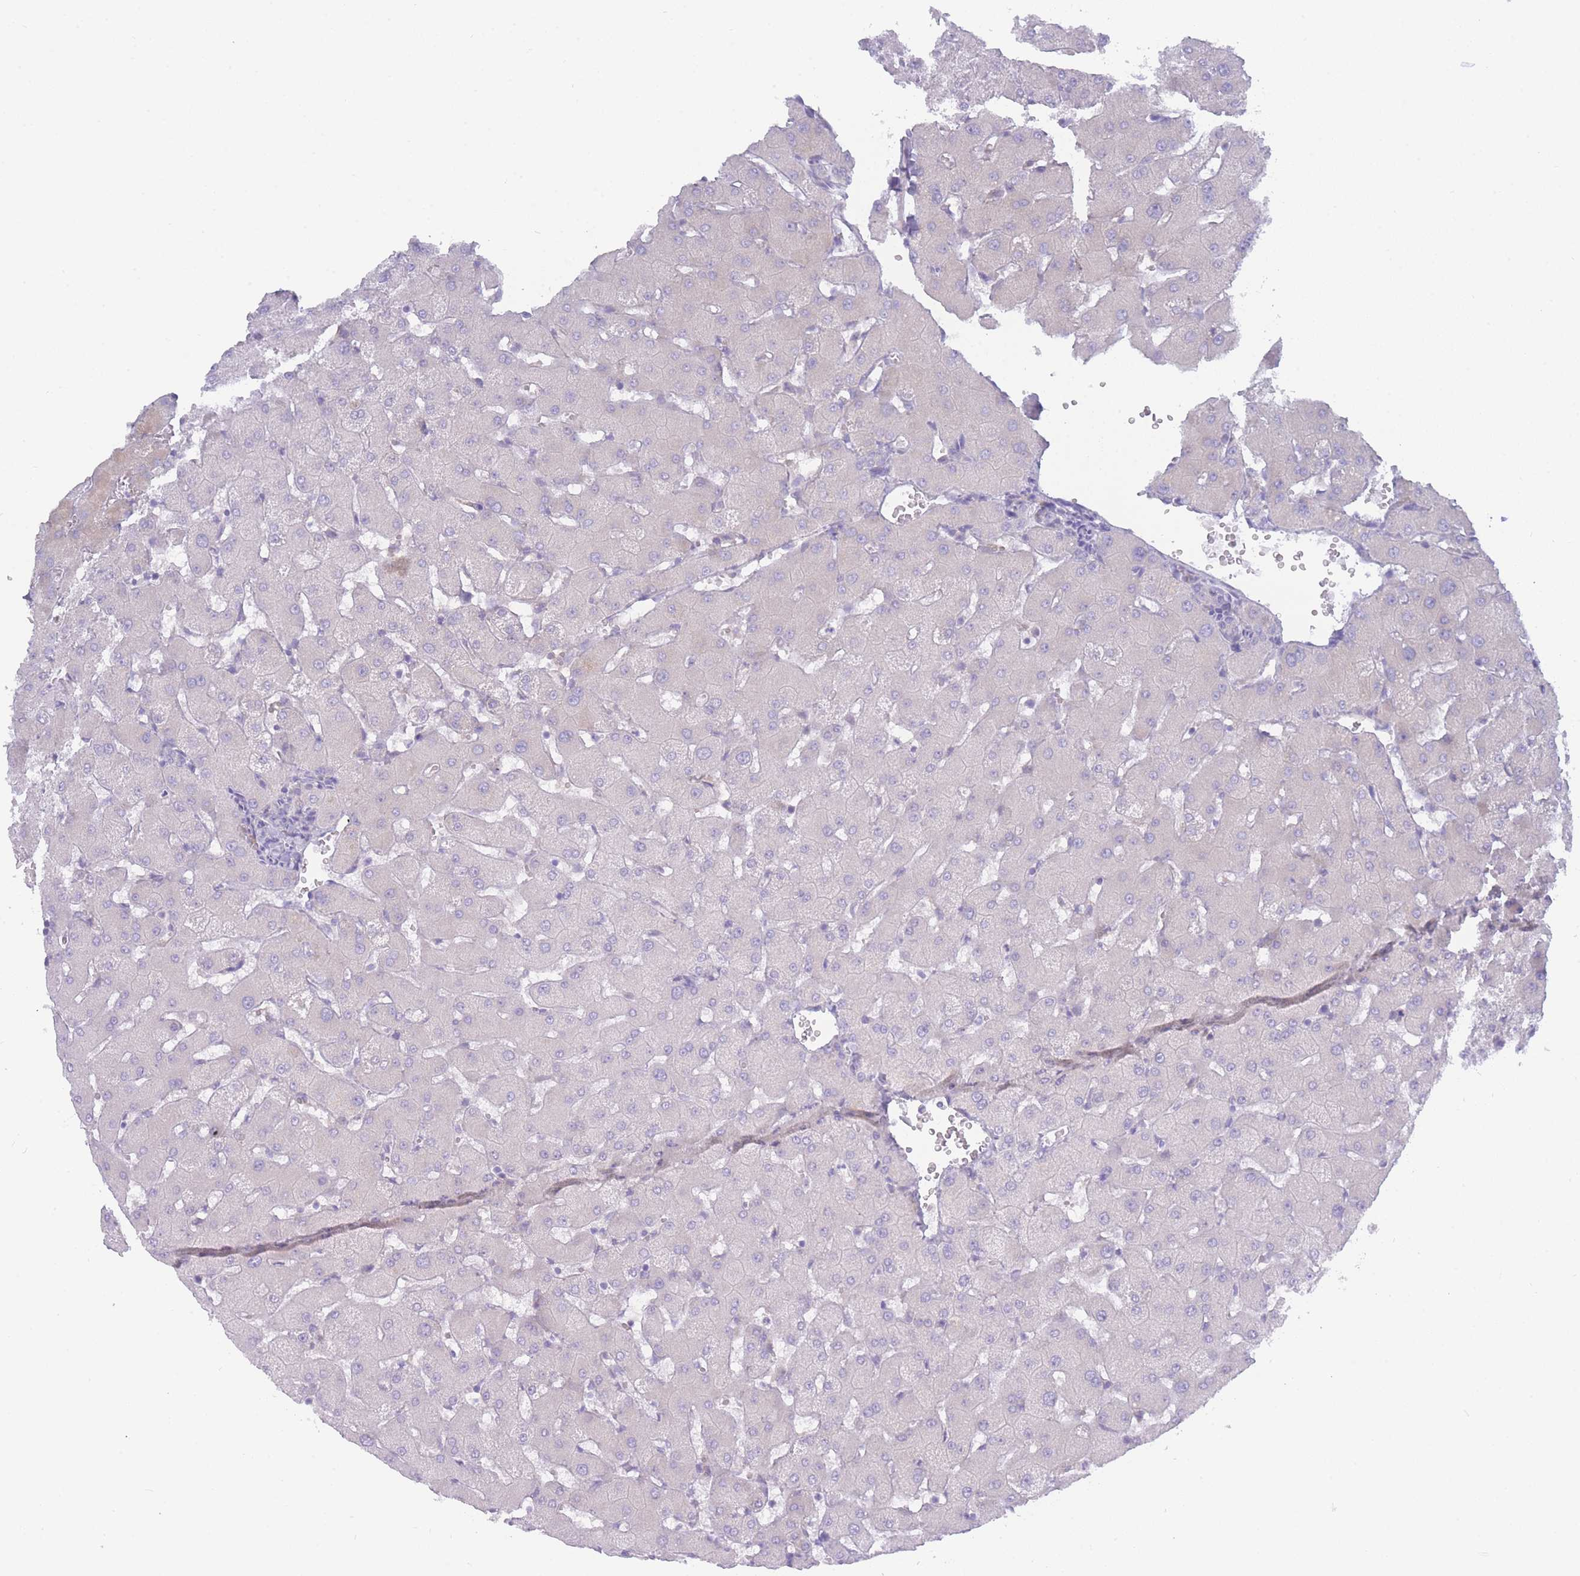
{"staining": {"intensity": "negative", "quantity": "none", "location": "none"}, "tissue": "liver", "cell_type": "Cholangiocytes", "image_type": "normal", "snomed": [{"axis": "morphology", "description": "Normal tissue, NOS"}, {"axis": "topography", "description": "Liver"}], "caption": "Micrograph shows no protein positivity in cholangiocytes of benign liver. The staining was performed using DAB to visualize the protein expression in brown, while the nuclei were stained in blue with hematoxylin (Magnification: 20x).", "gene": "ZNF510", "patient": {"sex": "female", "age": 63}}